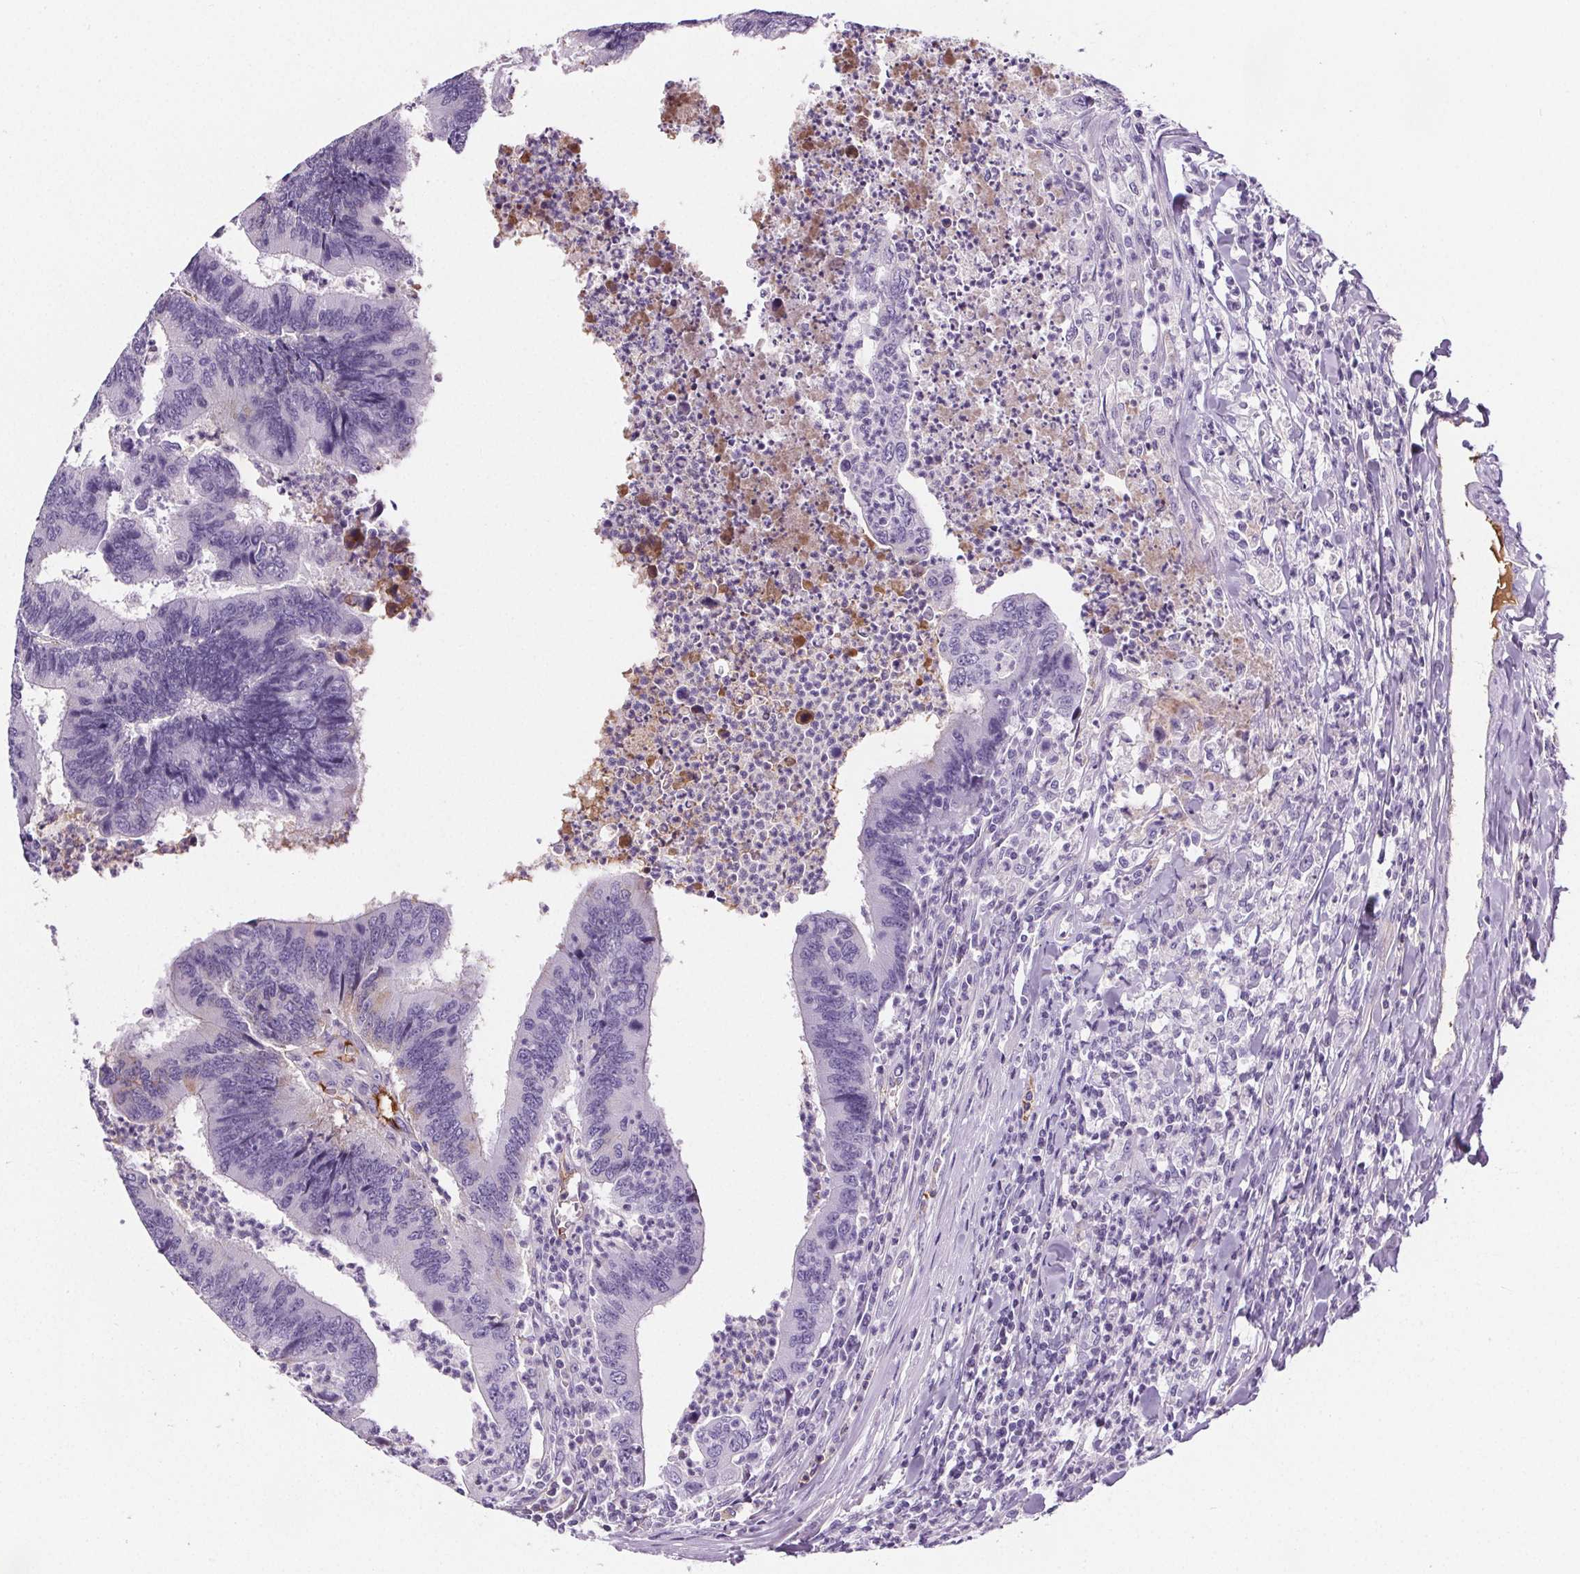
{"staining": {"intensity": "negative", "quantity": "none", "location": "none"}, "tissue": "colorectal cancer", "cell_type": "Tumor cells", "image_type": "cancer", "snomed": [{"axis": "morphology", "description": "Adenocarcinoma, NOS"}, {"axis": "topography", "description": "Colon"}], "caption": "DAB (3,3'-diaminobenzidine) immunohistochemical staining of colorectal cancer (adenocarcinoma) displays no significant positivity in tumor cells. (DAB immunohistochemistry (IHC) visualized using brightfield microscopy, high magnification).", "gene": "CD5L", "patient": {"sex": "female", "age": 67}}